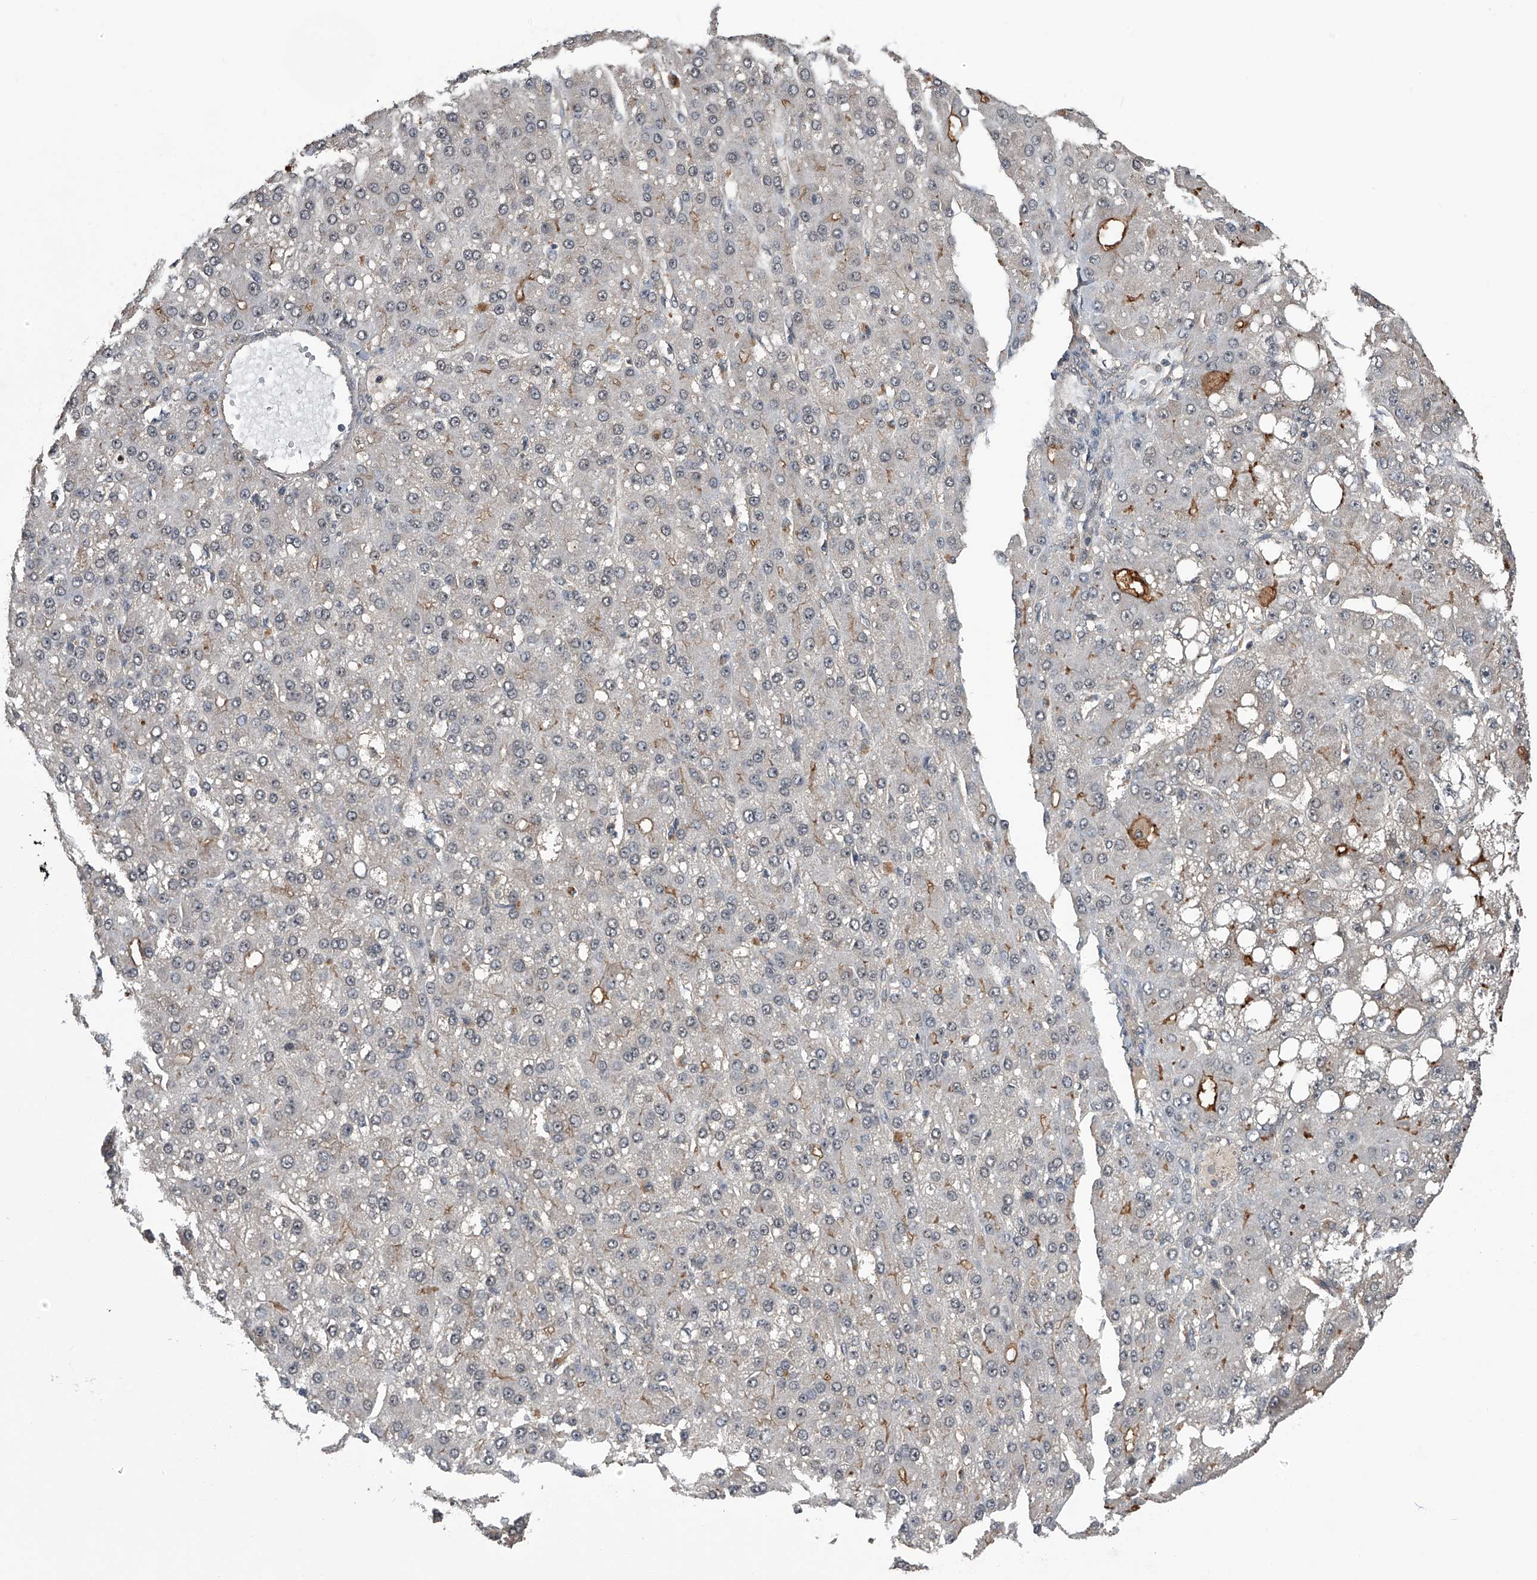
{"staining": {"intensity": "moderate", "quantity": "<25%", "location": "cytoplasmic/membranous"}, "tissue": "liver cancer", "cell_type": "Tumor cells", "image_type": "cancer", "snomed": [{"axis": "morphology", "description": "Carcinoma, Hepatocellular, NOS"}, {"axis": "topography", "description": "Liver"}], "caption": "A low amount of moderate cytoplasmic/membranous staining is present in approximately <25% of tumor cells in liver cancer (hepatocellular carcinoma) tissue. Using DAB (3,3'-diaminobenzidine) (brown) and hematoxylin (blue) stains, captured at high magnification using brightfield microscopy.", "gene": "SLC12A8", "patient": {"sex": "male", "age": 67}}